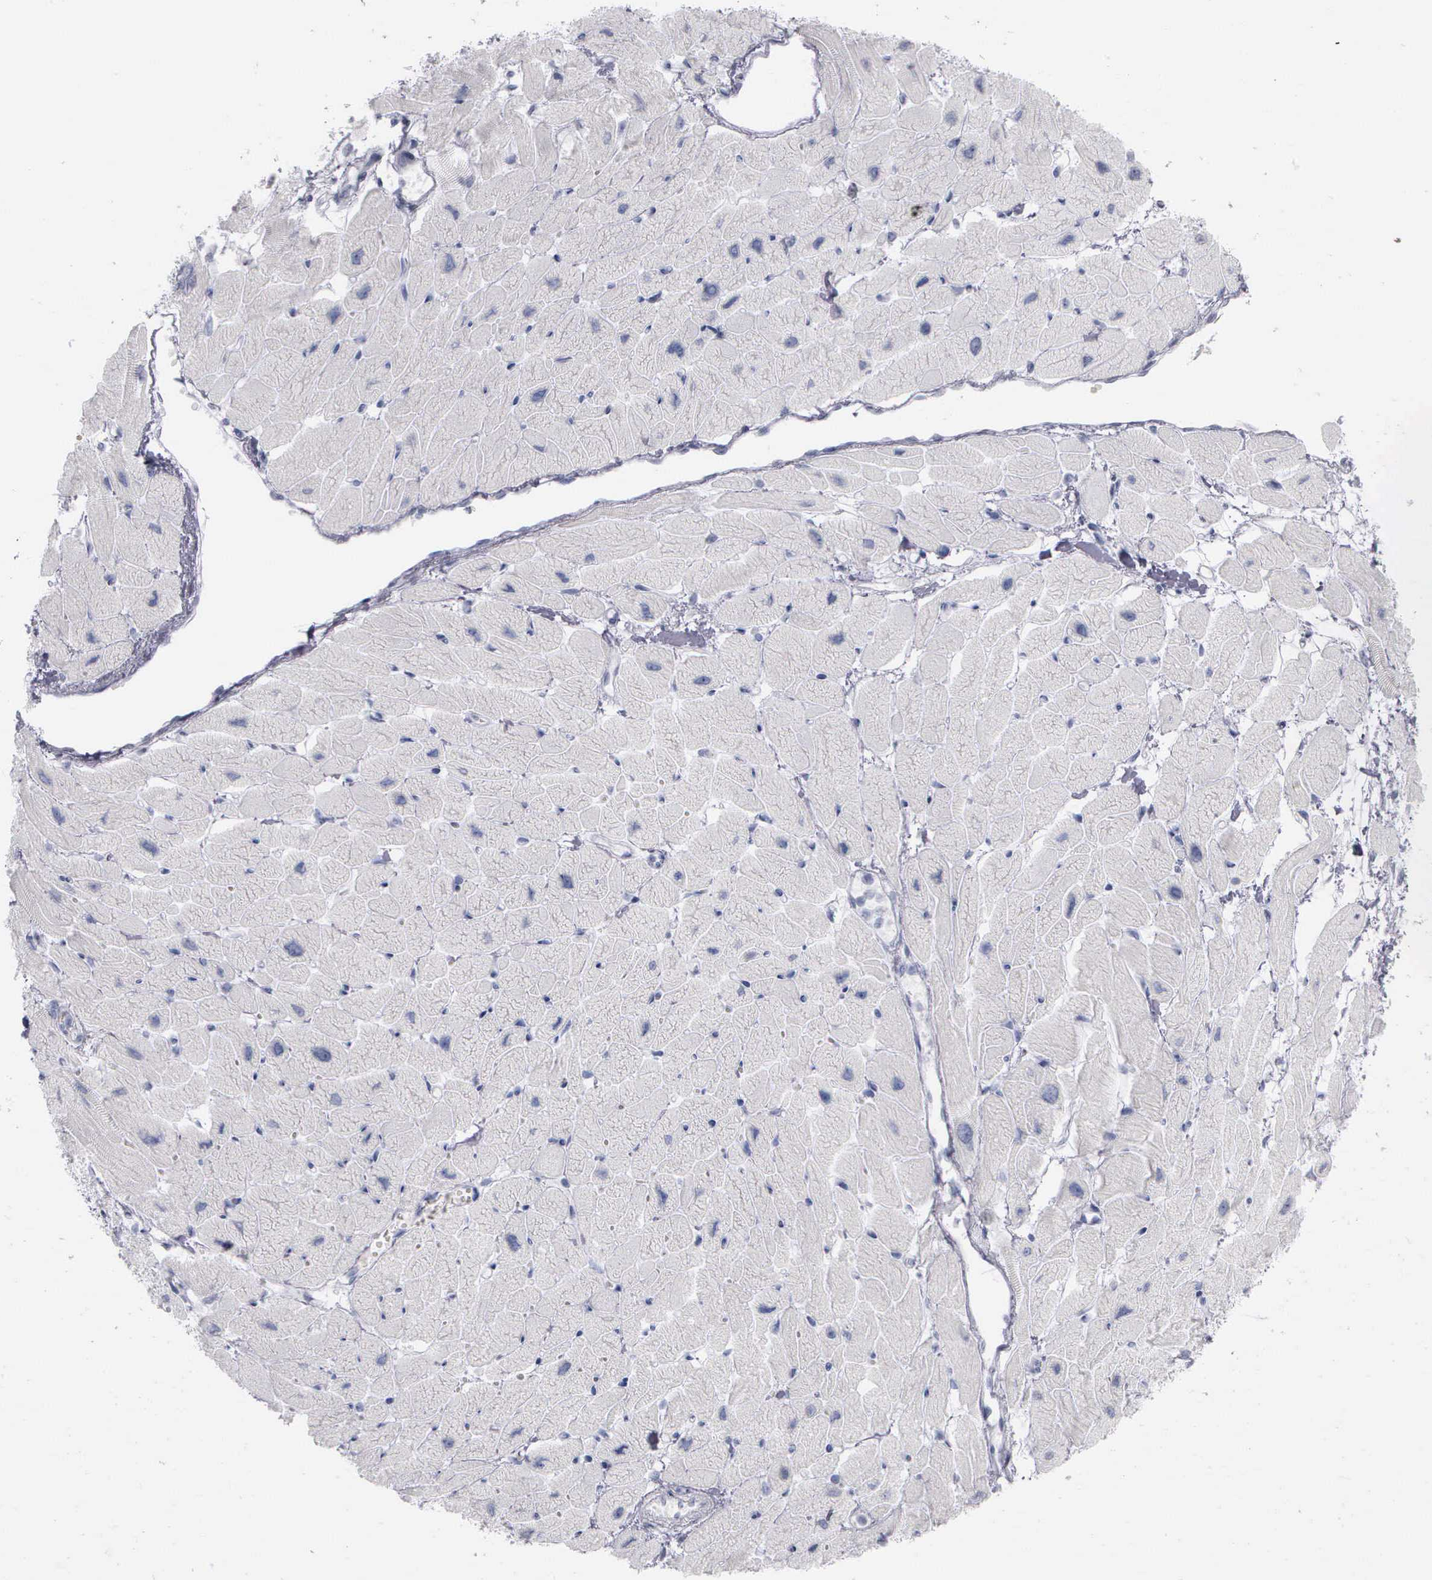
{"staining": {"intensity": "negative", "quantity": "none", "location": "none"}, "tissue": "heart muscle", "cell_type": "Cardiomyocytes", "image_type": "normal", "snomed": [{"axis": "morphology", "description": "Normal tissue, NOS"}, {"axis": "topography", "description": "Heart"}], "caption": "Immunohistochemical staining of unremarkable heart muscle displays no significant expression in cardiomyocytes. Nuclei are stained in blue.", "gene": "NKX2", "patient": {"sex": "female", "age": 54}}